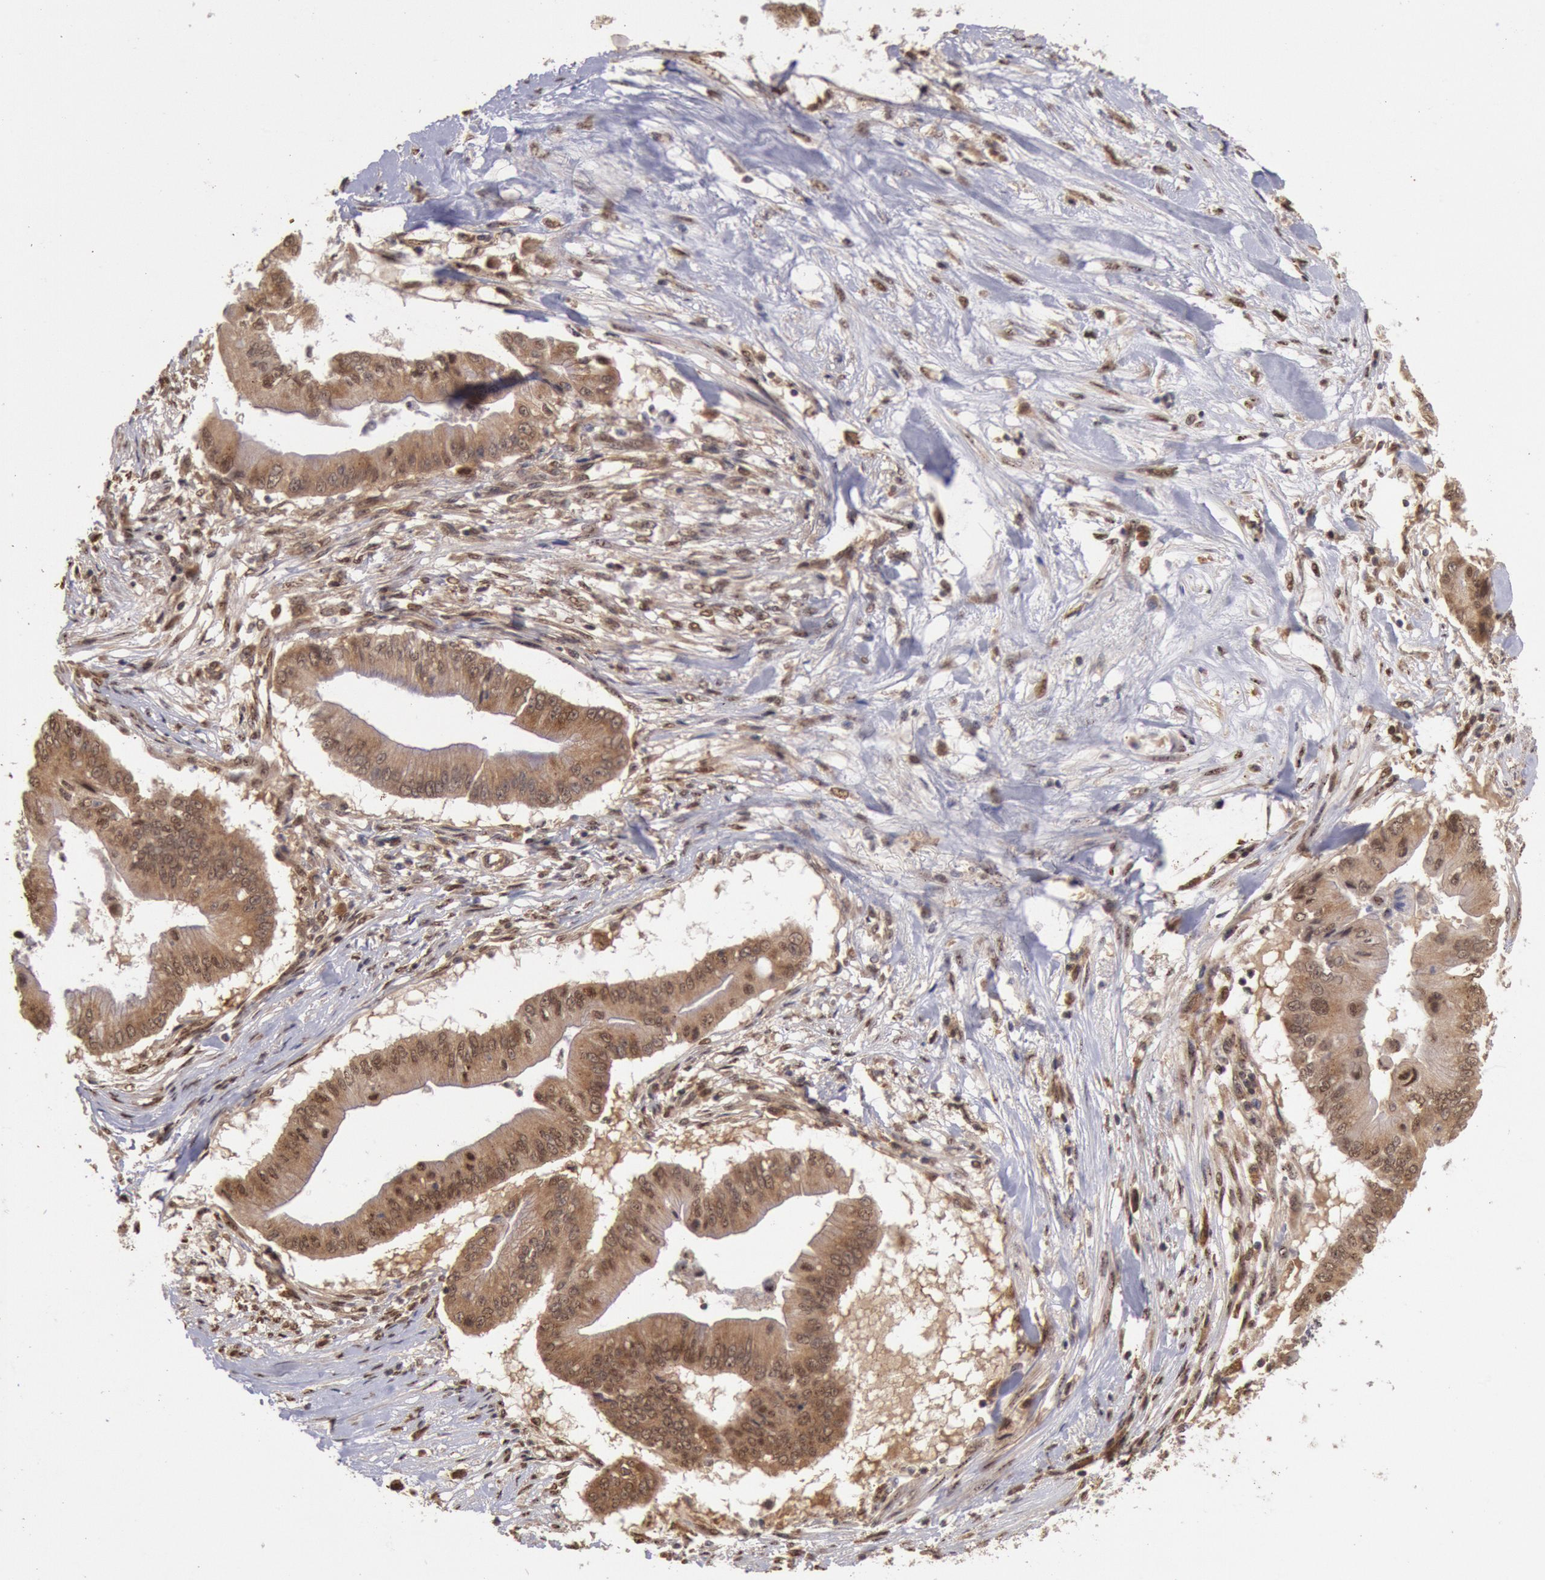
{"staining": {"intensity": "moderate", "quantity": ">75%", "location": "cytoplasmic/membranous"}, "tissue": "pancreatic cancer", "cell_type": "Tumor cells", "image_type": "cancer", "snomed": [{"axis": "morphology", "description": "Adenocarcinoma, NOS"}, {"axis": "topography", "description": "Pancreas"}], "caption": "Protein analysis of adenocarcinoma (pancreatic) tissue exhibits moderate cytoplasmic/membranous staining in about >75% of tumor cells.", "gene": "STX17", "patient": {"sex": "male", "age": 62}}